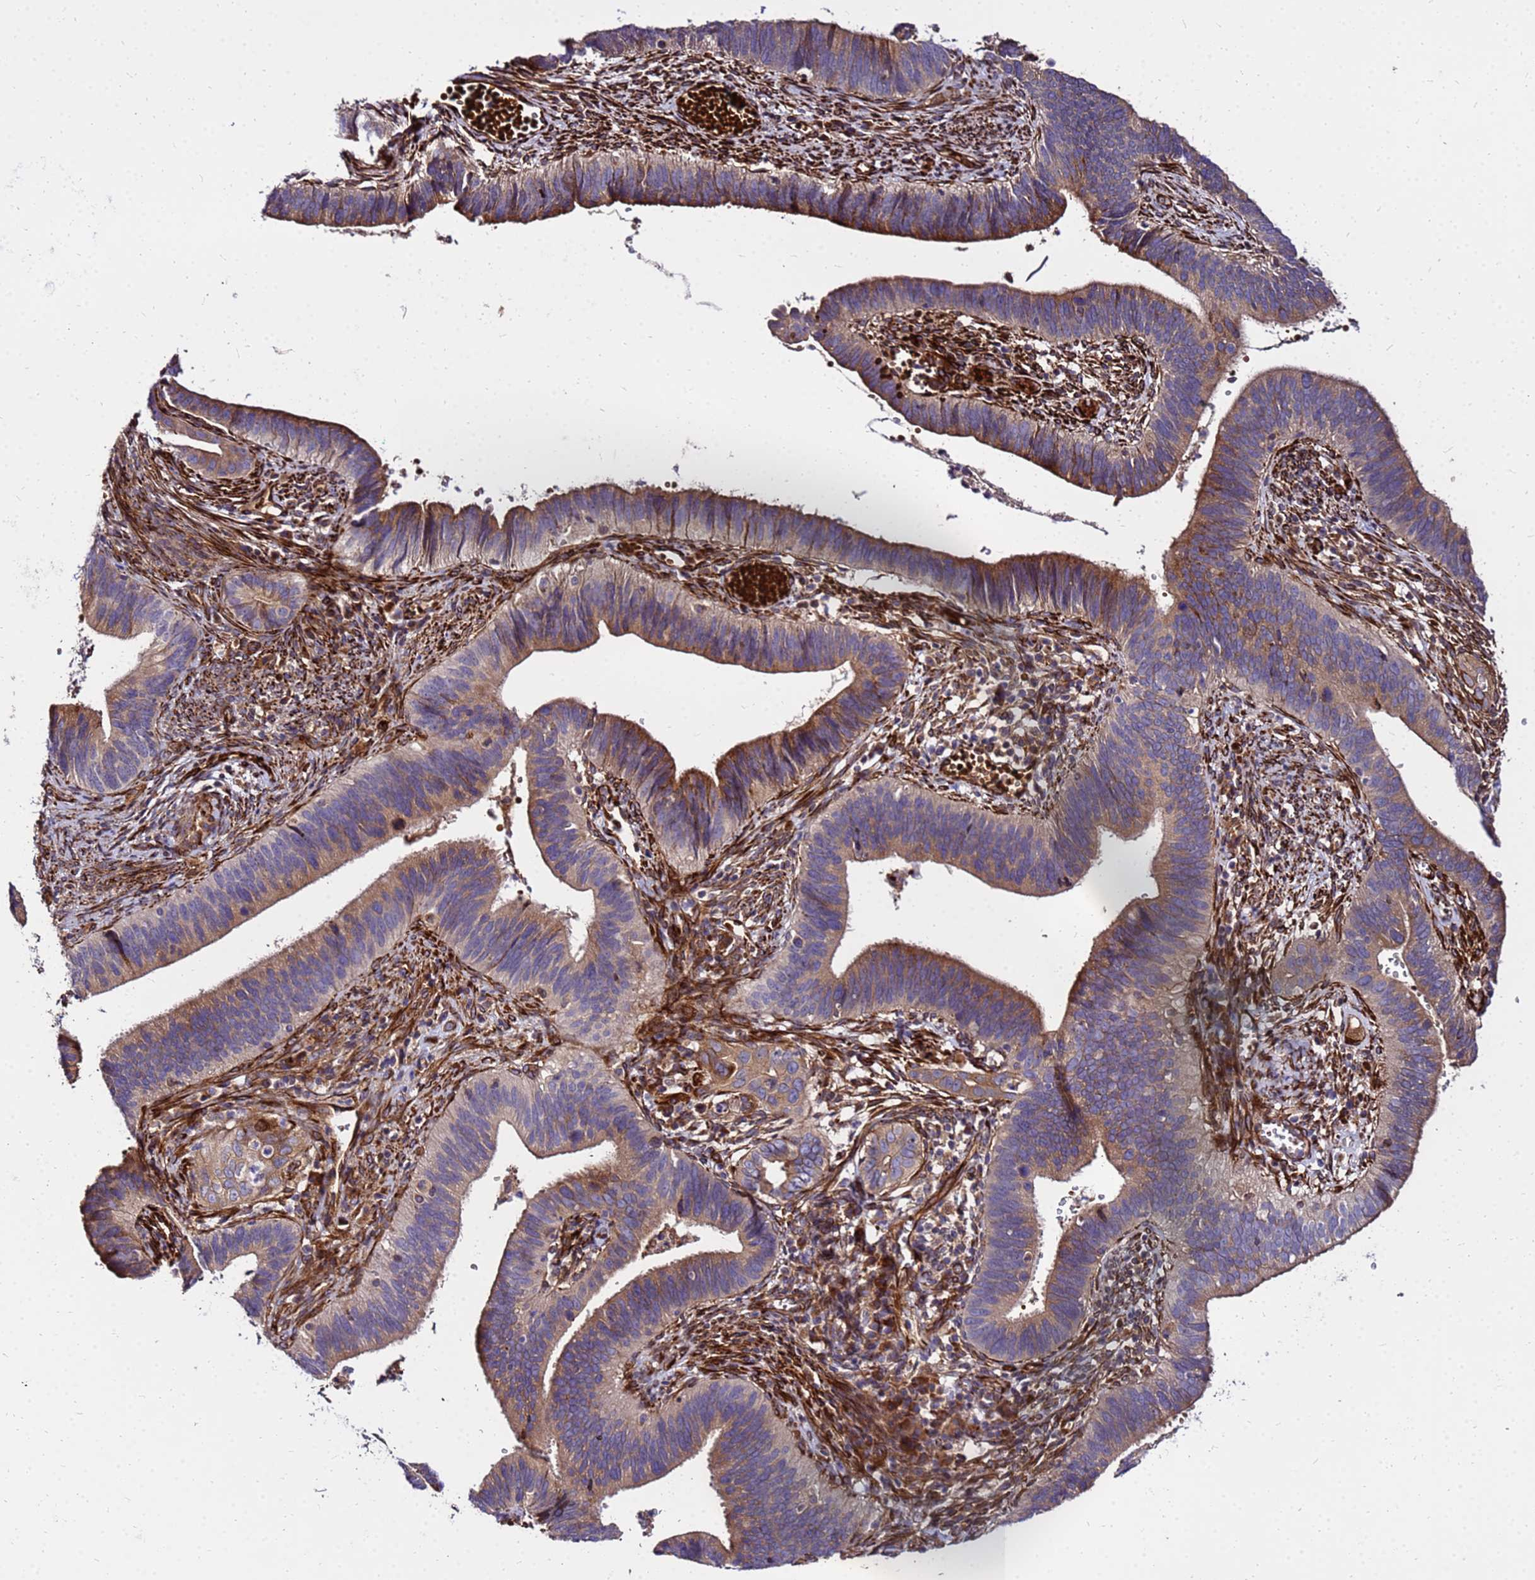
{"staining": {"intensity": "moderate", "quantity": ">75%", "location": "cytoplasmic/membranous"}, "tissue": "cervical cancer", "cell_type": "Tumor cells", "image_type": "cancer", "snomed": [{"axis": "morphology", "description": "Adenocarcinoma, NOS"}, {"axis": "topography", "description": "Cervix"}], "caption": "A histopathology image of human cervical cancer stained for a protein shows moderate cytoplasmic/membranous brown staining in tumor cells. (DAB (3,3'-diaminobenzidine) = brown stain, brightfield microscopy at high magnification).", "gene": "WWC2", "patient": {"sex": "female", "age": 42}}